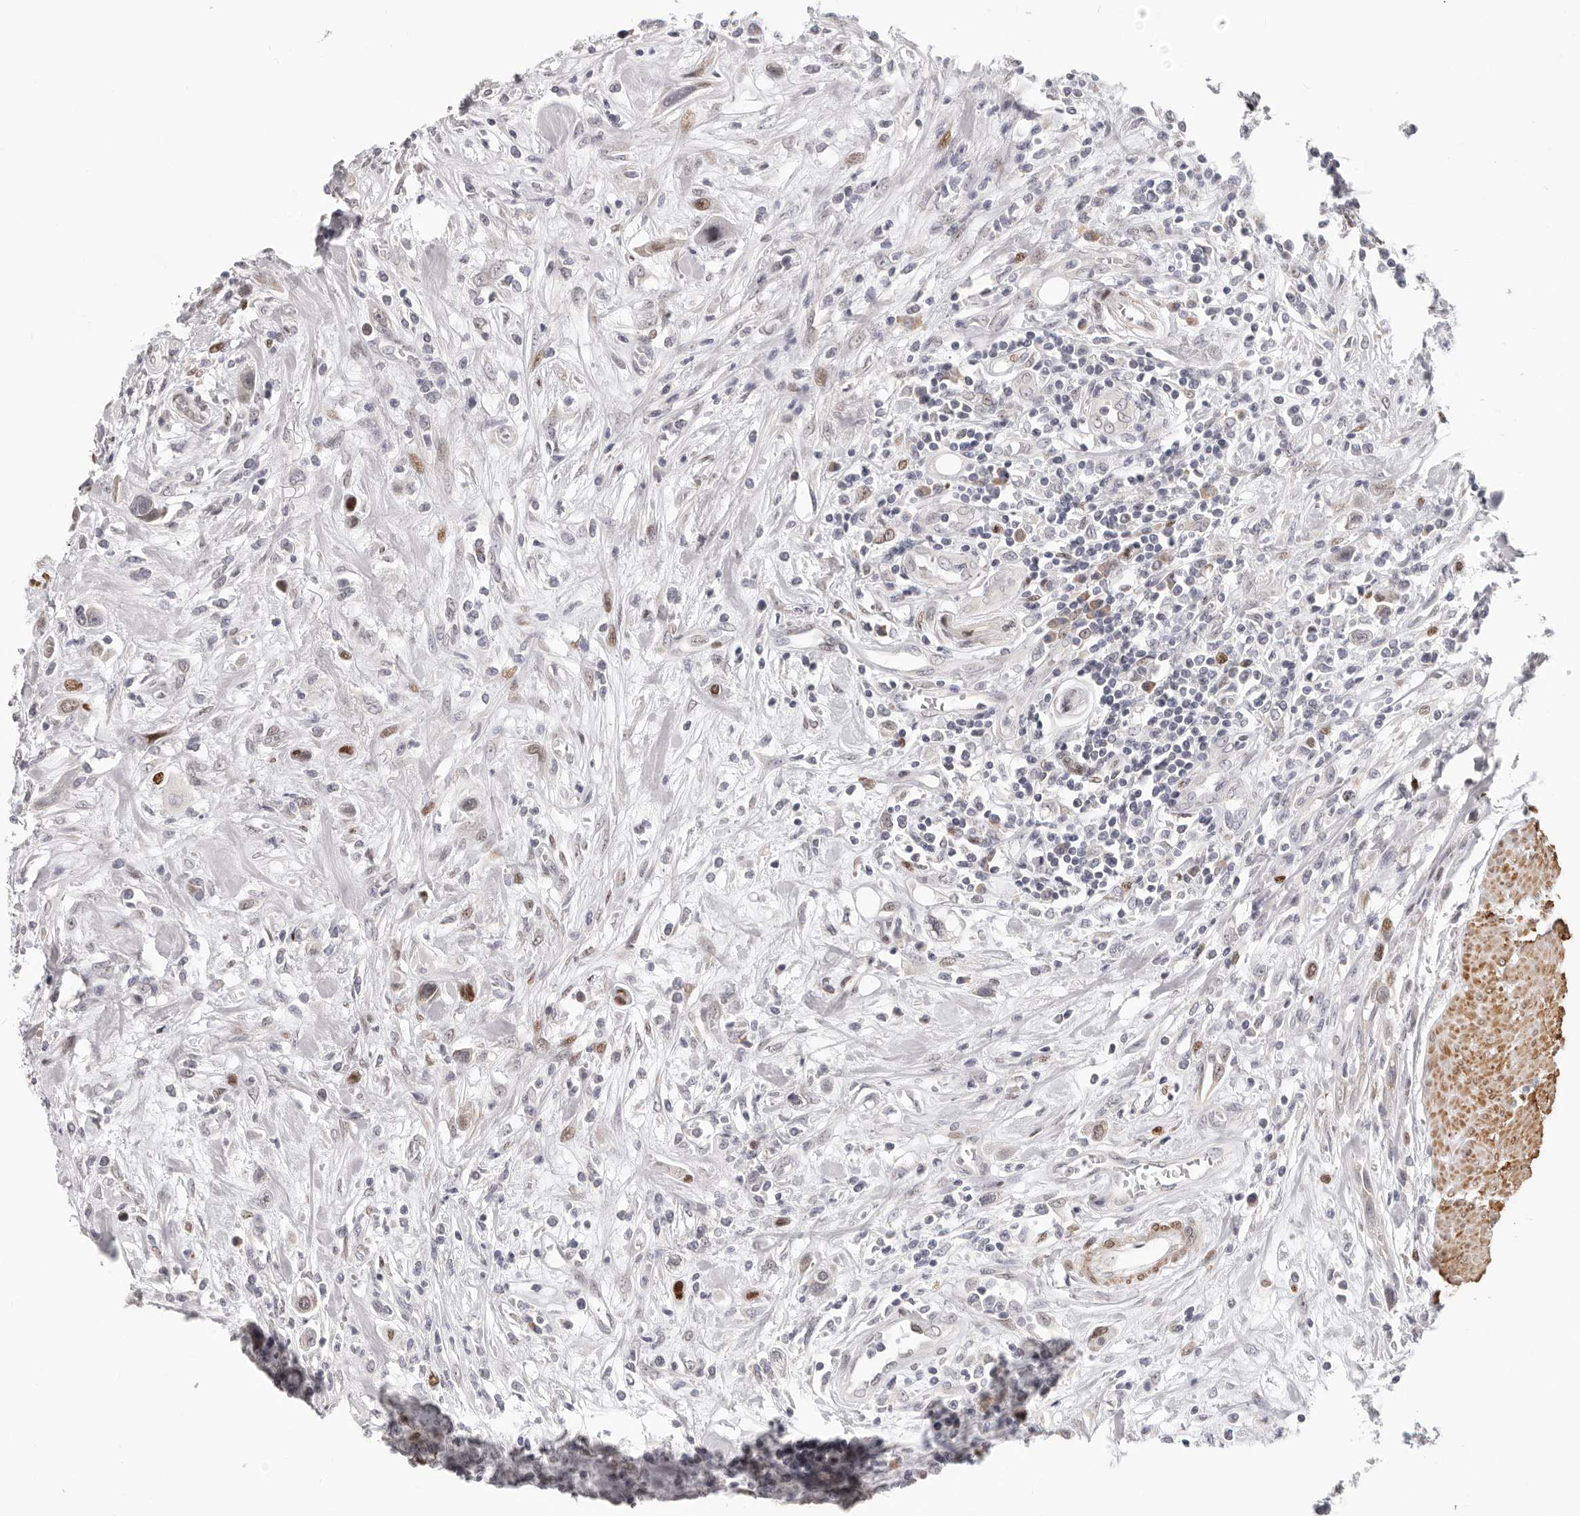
{"staining": {"intensity": "weak", "quantity": "<25%", "location": "nuclear"}, "tissue": "urothelial cancer", "cell_type": "Tumor cells", "image_type": "cancer", "snomed": [{"axis": "morphology", "description": "Urothelial carcinoma, High grade"}, {"axis": "topography", "description": "Urinary bladder"}], "caption": "Tumor cells show no significant protein staining in high-grade urothelial carcinoma.", "gene": "SRP19", "patient": {"sex": "male", "age": 50}}